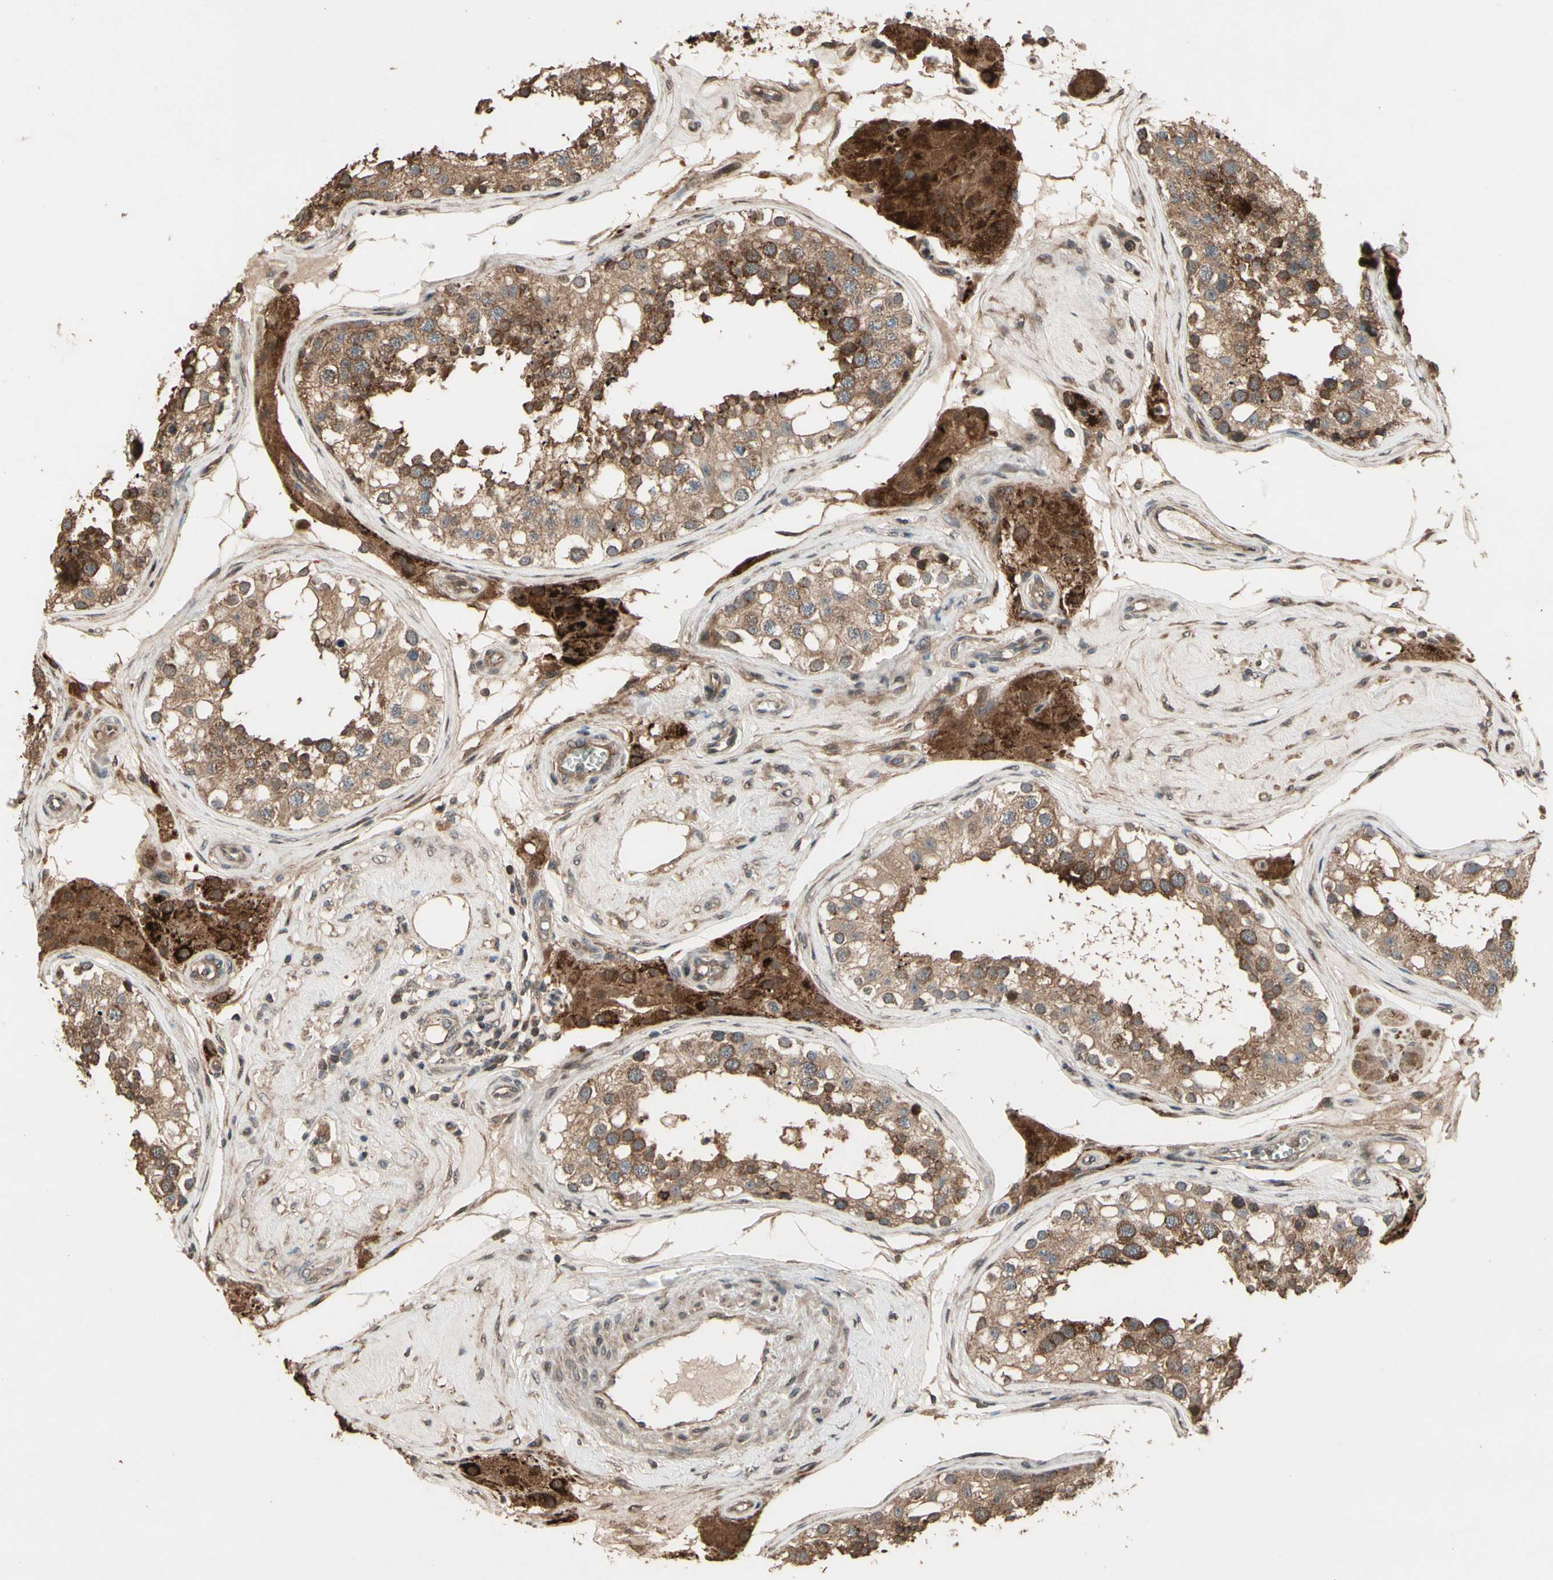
{"staining": {"intensity": "strong", "quantity": "<25%", "location": "cytoplasmic/membranous,nuclear"}, "tissue": "testis", "cell_type": "Cells in seminiferous ducts", "image_type": "normal", "snomed": [{"axis": "morphology", "description": "Normal tissue, NOS"}, {"axis": "topography", "description": "Testis"}], "caption": "A brown stain highlights strong cytoplasmic/membranous,nuclear expression of a protein in cells in seminiferous ducts of benign human testis.", "gene": "CSF1R", "patient": {"sex": "male", "age": 68}}